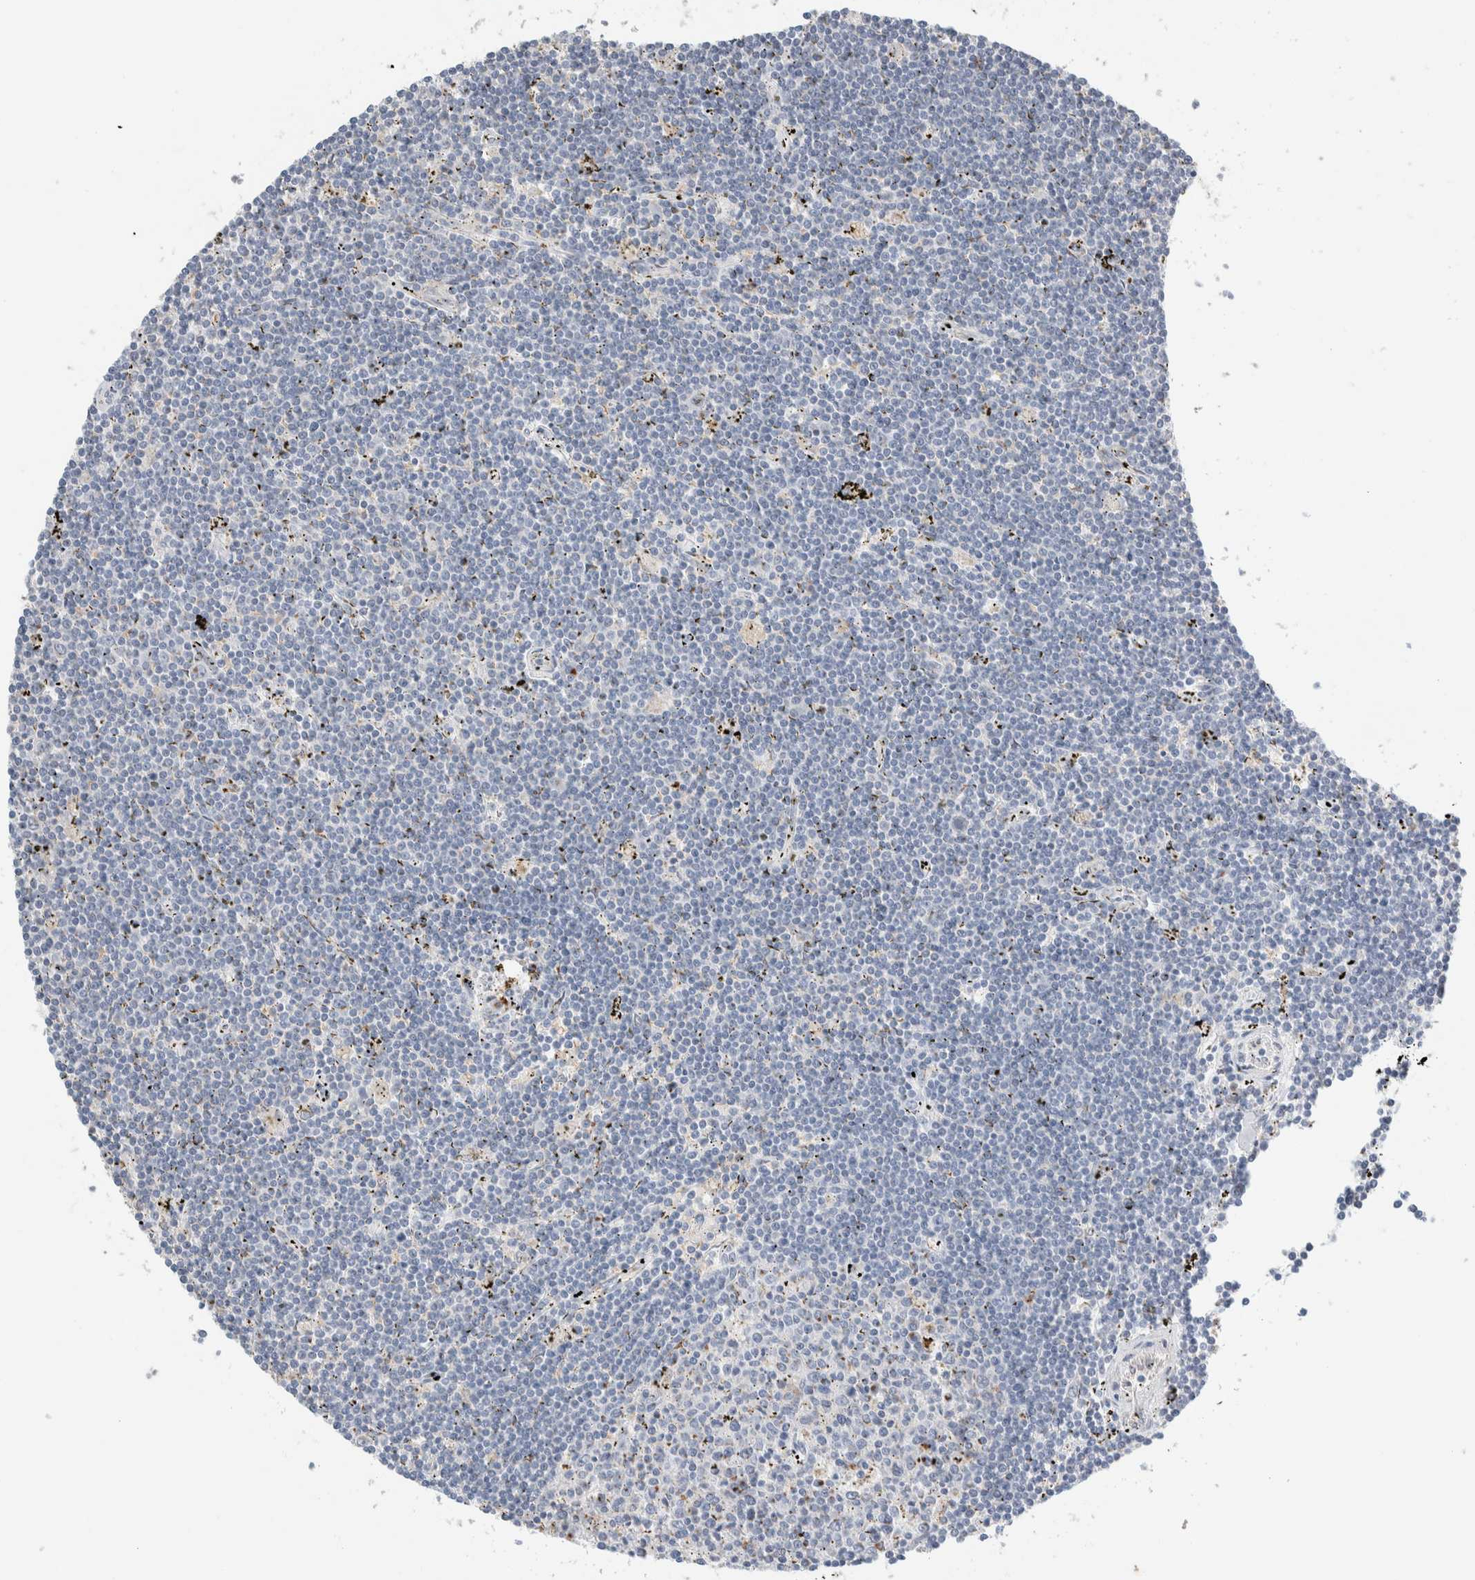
{"staining": {"intensity": "negative", "quantity": "none", "location": "none"}, "tissue": "lymphoma", "cell_type": "Tumor cells", "image_type": "cancer", "snomed": [{"axis": "morphology", "description": "Malignant lymphoma, non-Hodgkin's type, Low grade"}, {"axis": "topography", "description": "Spleen"}], "caption": "Immunohistochemistry (IHC) photomicrograph of neoplastic tissue: lymphoma stained with DAB demonstrates no significant protein expression in tumor cells.", "gene": "SLC38A10", "patient": {"sex": "male", "age": 76}}